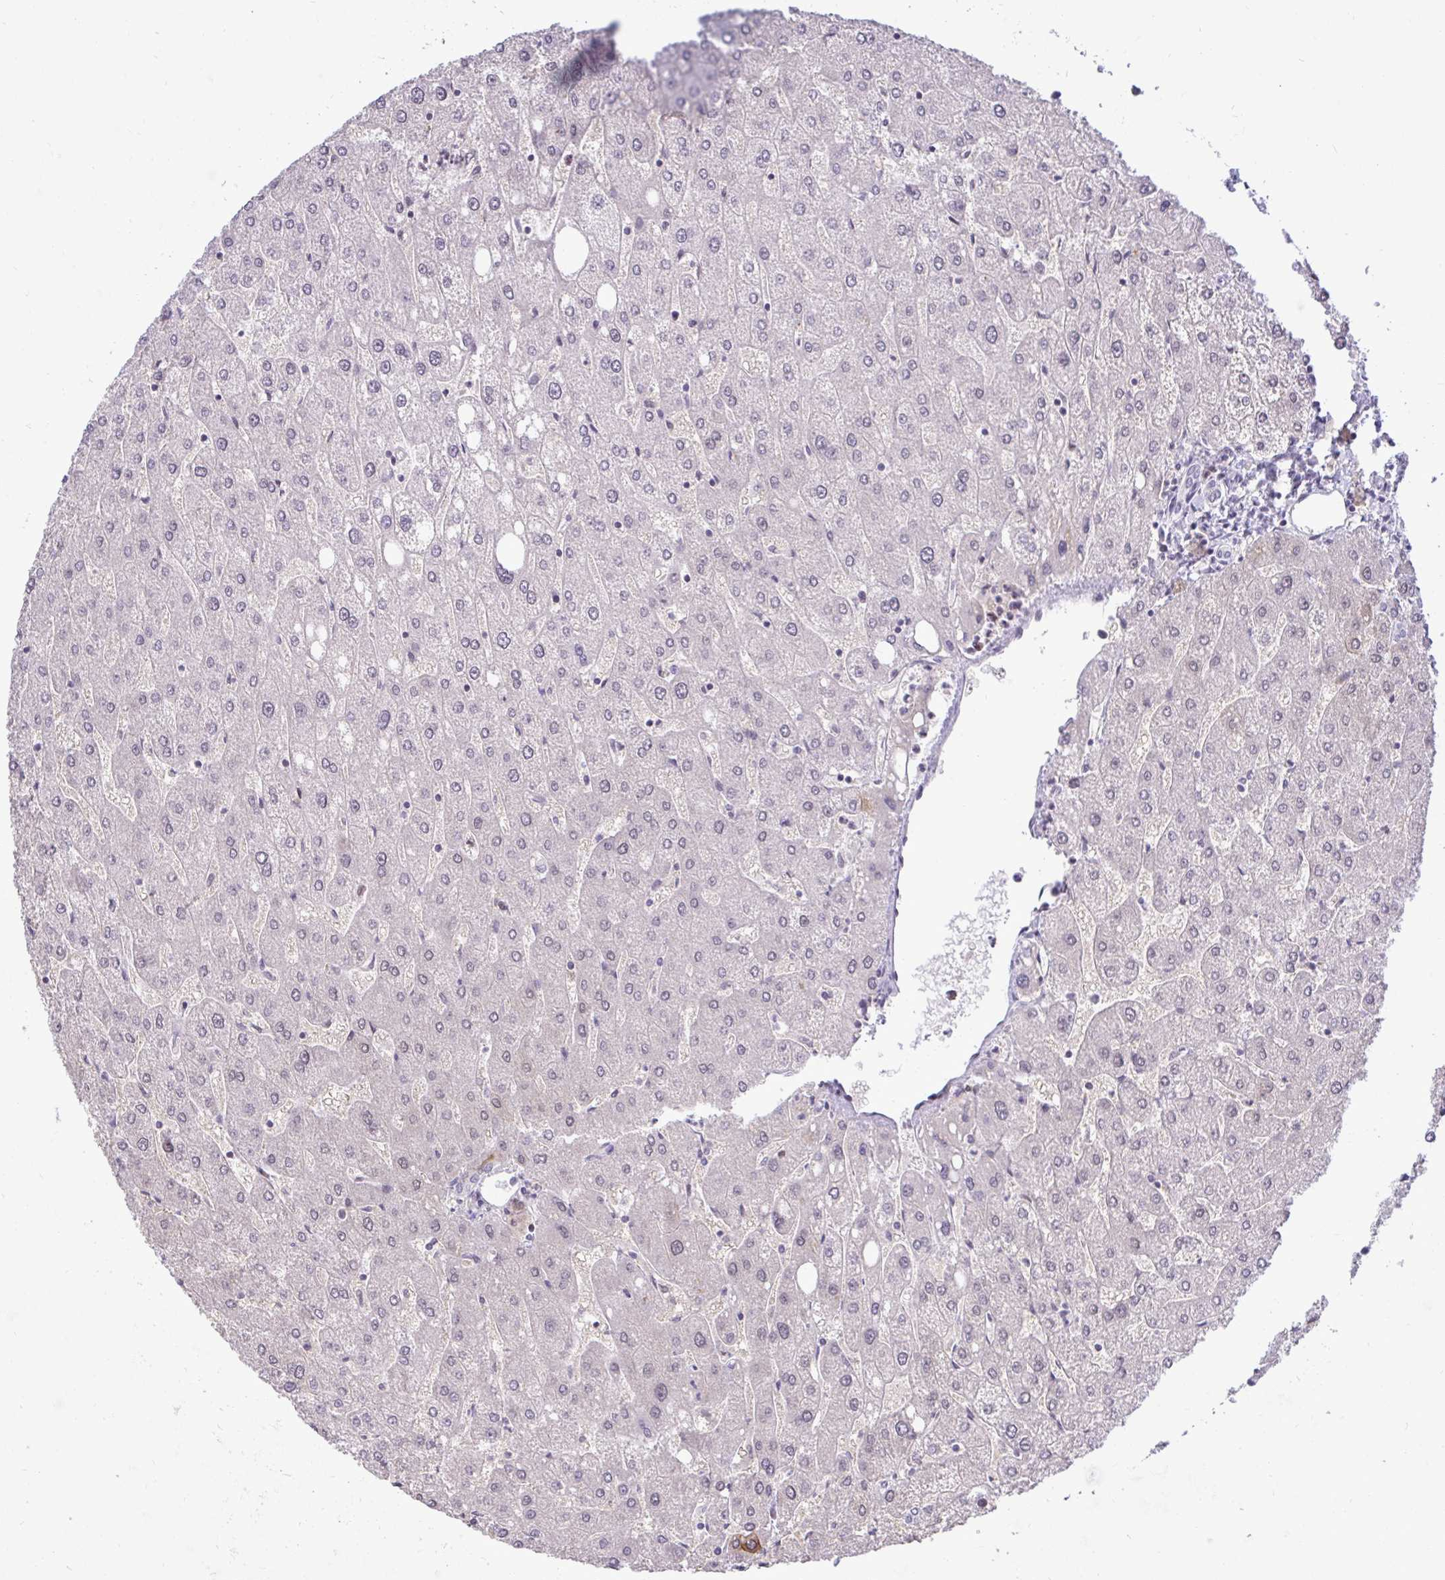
{"staining": {"intensity": "negative", "quantity": "none", "location": "none"}, "tissue": "liver", "cell_type": "Cholangiocytes", "image_type": "normal", "snomed": [{"axis": "morphology", "description": "Normal tissue, NOS"}, {"axis": "topography", "description": "Liver"}], "caption": "This photomicrograph is of unremarkable liver stained with immunohistochemistry to label a protein in brown with the nuclei are counter-stained blue. There is no expression in cholangiocytes.", "gene": "EPOP", "patient": {"sex": "male", "age": 67}}